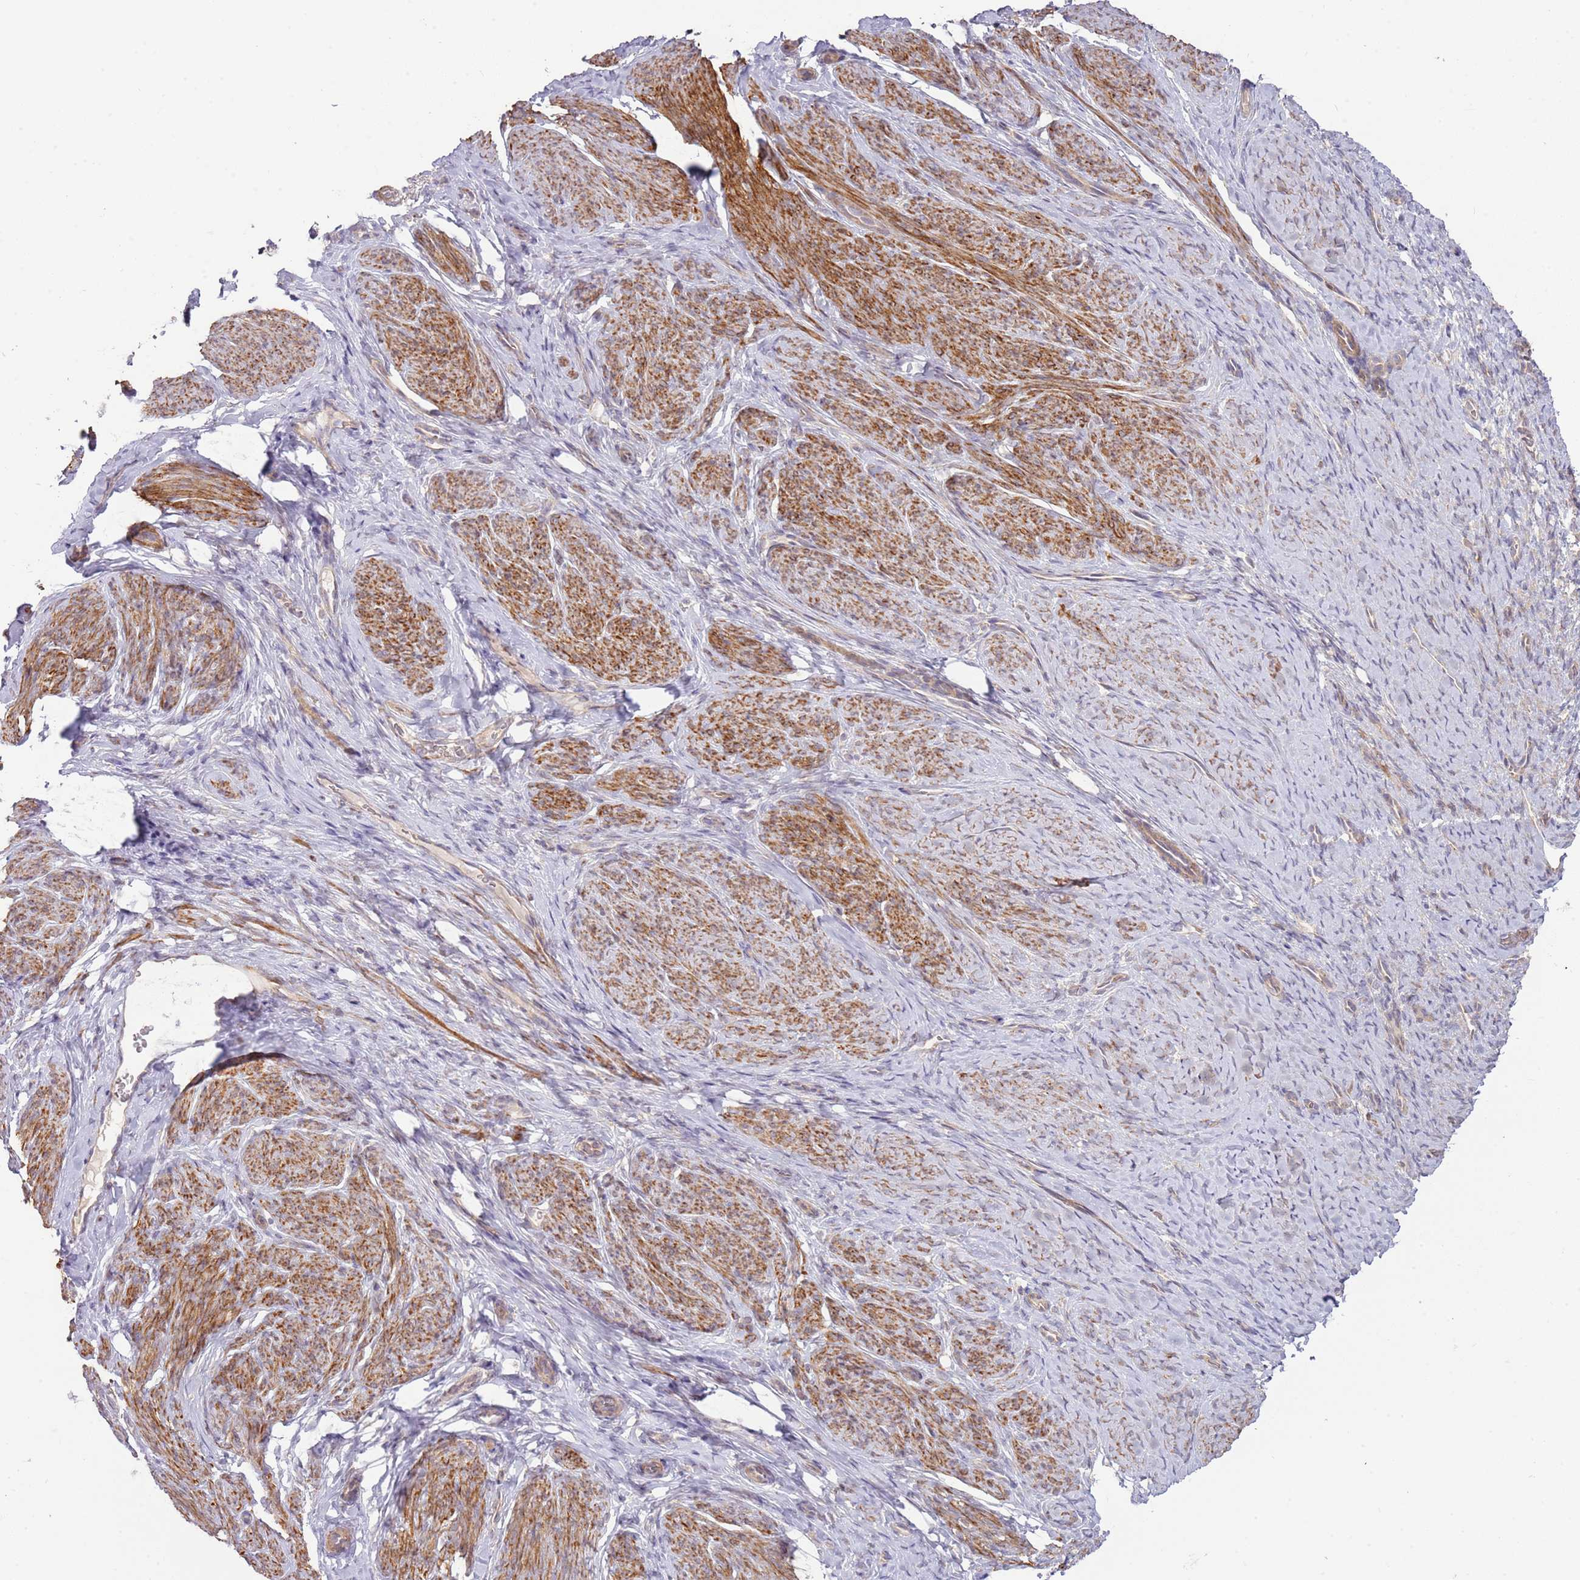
{"staining": {"intensity": "negative", "quantity": "none", "location": "none"}, "tissue": "endometrium", "cell_type": "Cells in endometrial stroma", "image_type": "normal", "snomed": [{"axis": "morphology", "description": "Normal tissue, NOS"}, {"axis": "topography", "description": "Endometrium"}], "caption": "The micrograph demonstrates no staining of cells in endometrial stroma in unremarkable endometrium. Nuclei are stained in blue.", "gene": "DTD2", "patient": {"sex": "female", "age": 65}}